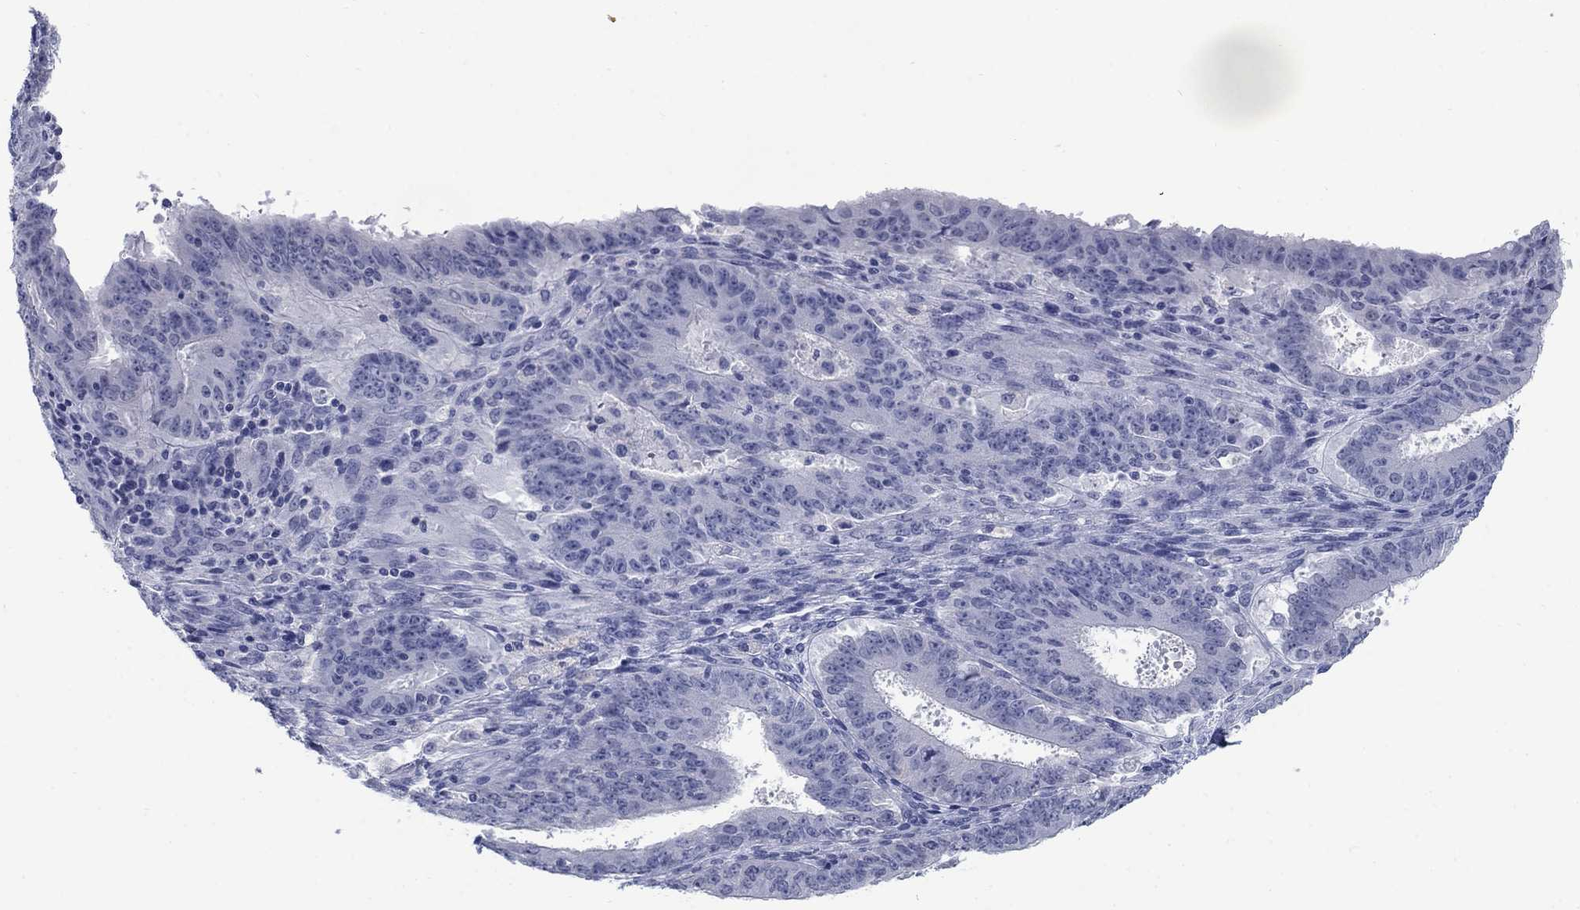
{"staining": {"intensity": "negative", "quantity": "none", "location": "none"}, "tissue": "ovarian cancer", "cell_type": "Tumor cells", "image_type": "cancer", "snomed": [{"axis": "morphology", "description": "Carcinoma, endometroid"}, {"axis": "topography", "description": "Ovary"}], "caption": "There is no significant expression in tumor cells of endometroid carcinoma (ovarian). (DAB (3,3'-diaminobenzidine) immunohistochemistry with hematoxylin counter stain).", "gene": "ATP6V1G2", "patient": {"sex": "female", "age": 42}}